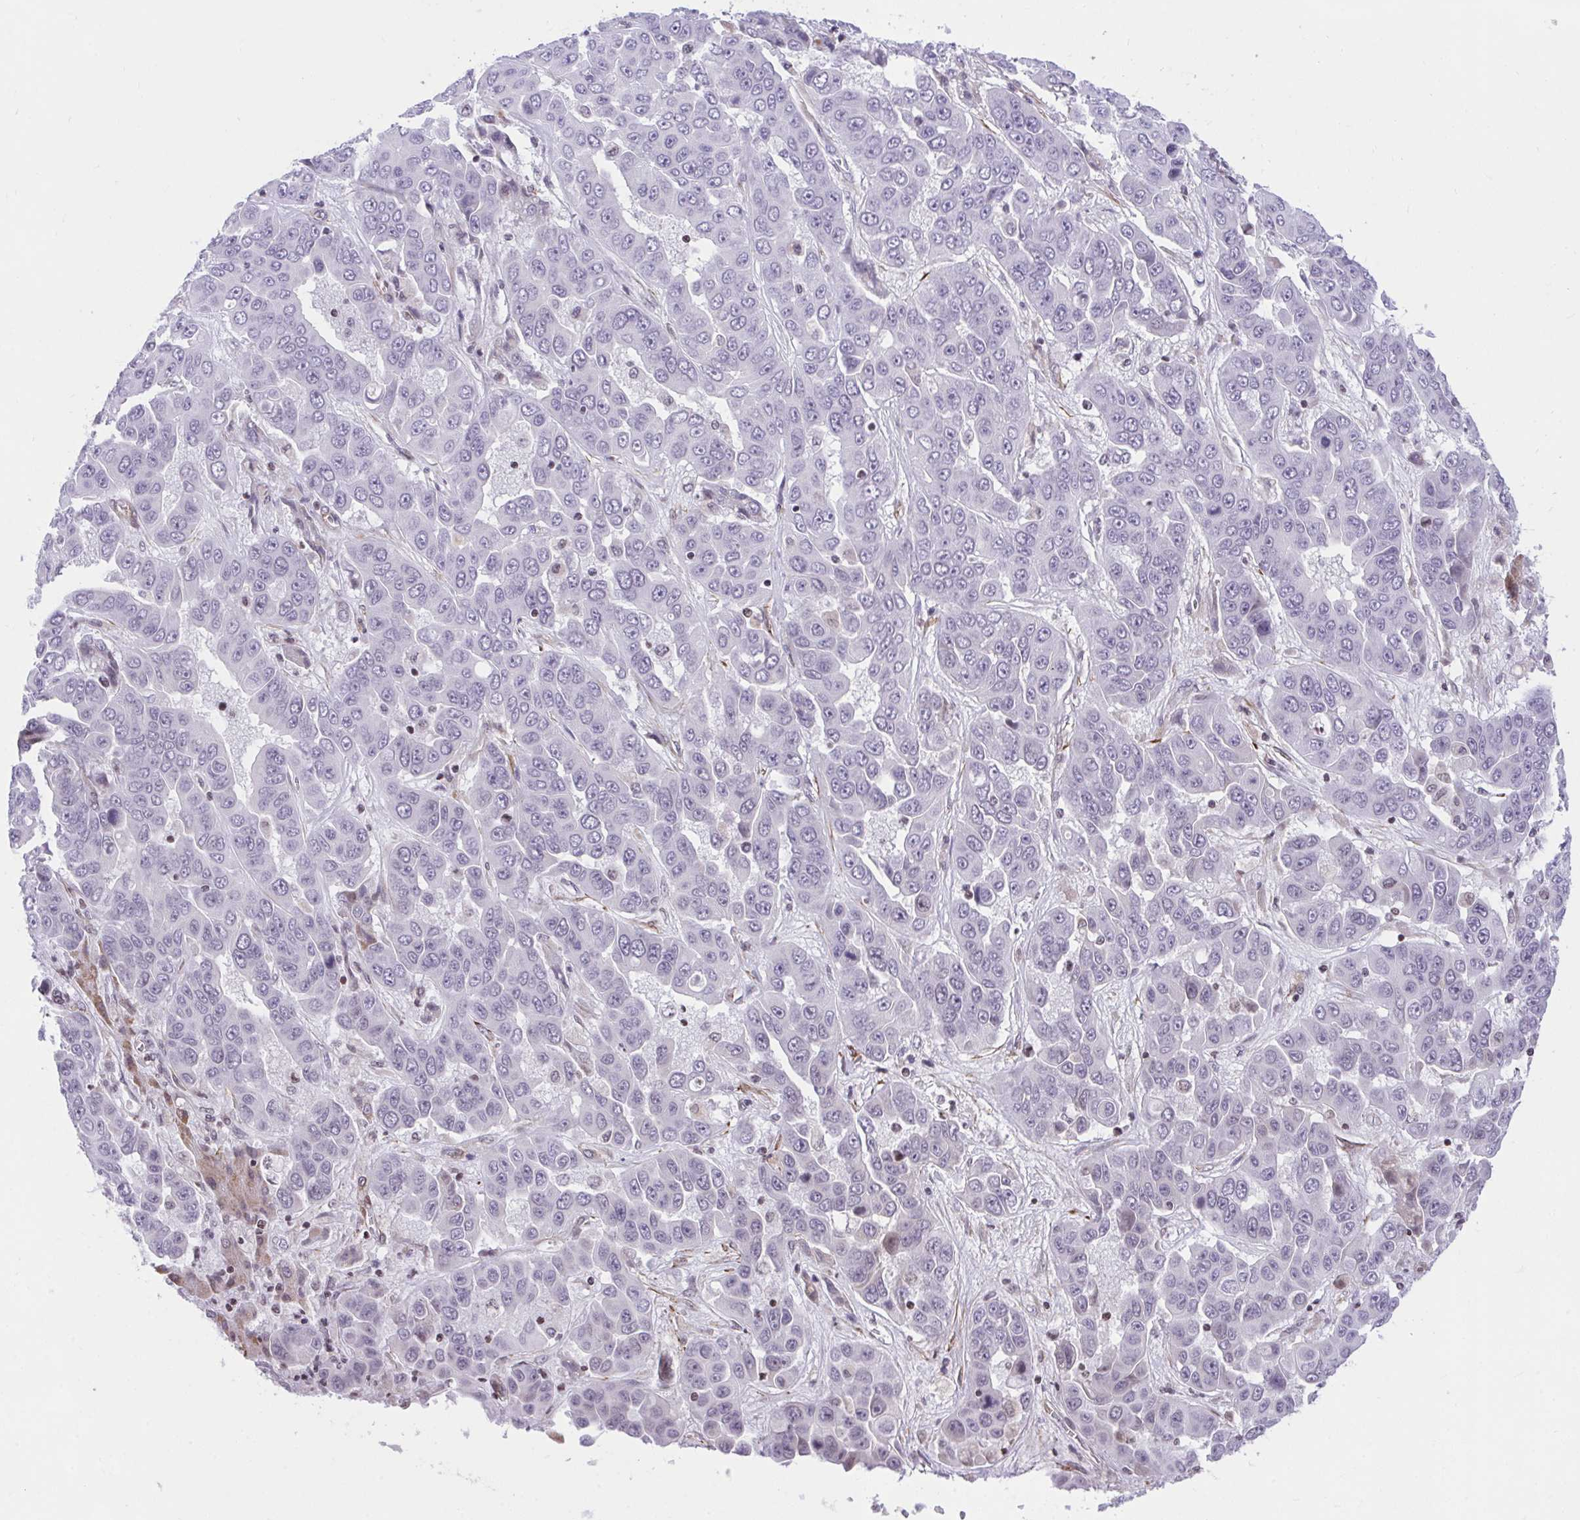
{"staining": {"intensity": "negative", "quantity": "none", "location": "none"}, "tissue": "liver cancer", "cell_type": "Tumor cells", "image_type": "cancer", "snomed": [{"axis": "morphology", "description": "Cholangiocarcinoma"}, {"axis": "topography", "description": "Liver"}], "caption": "Tumor cells show no significant protein staining in liver cancer.", "gene": "KCNN4", "patient": {"sex": "female", "age": 52}}